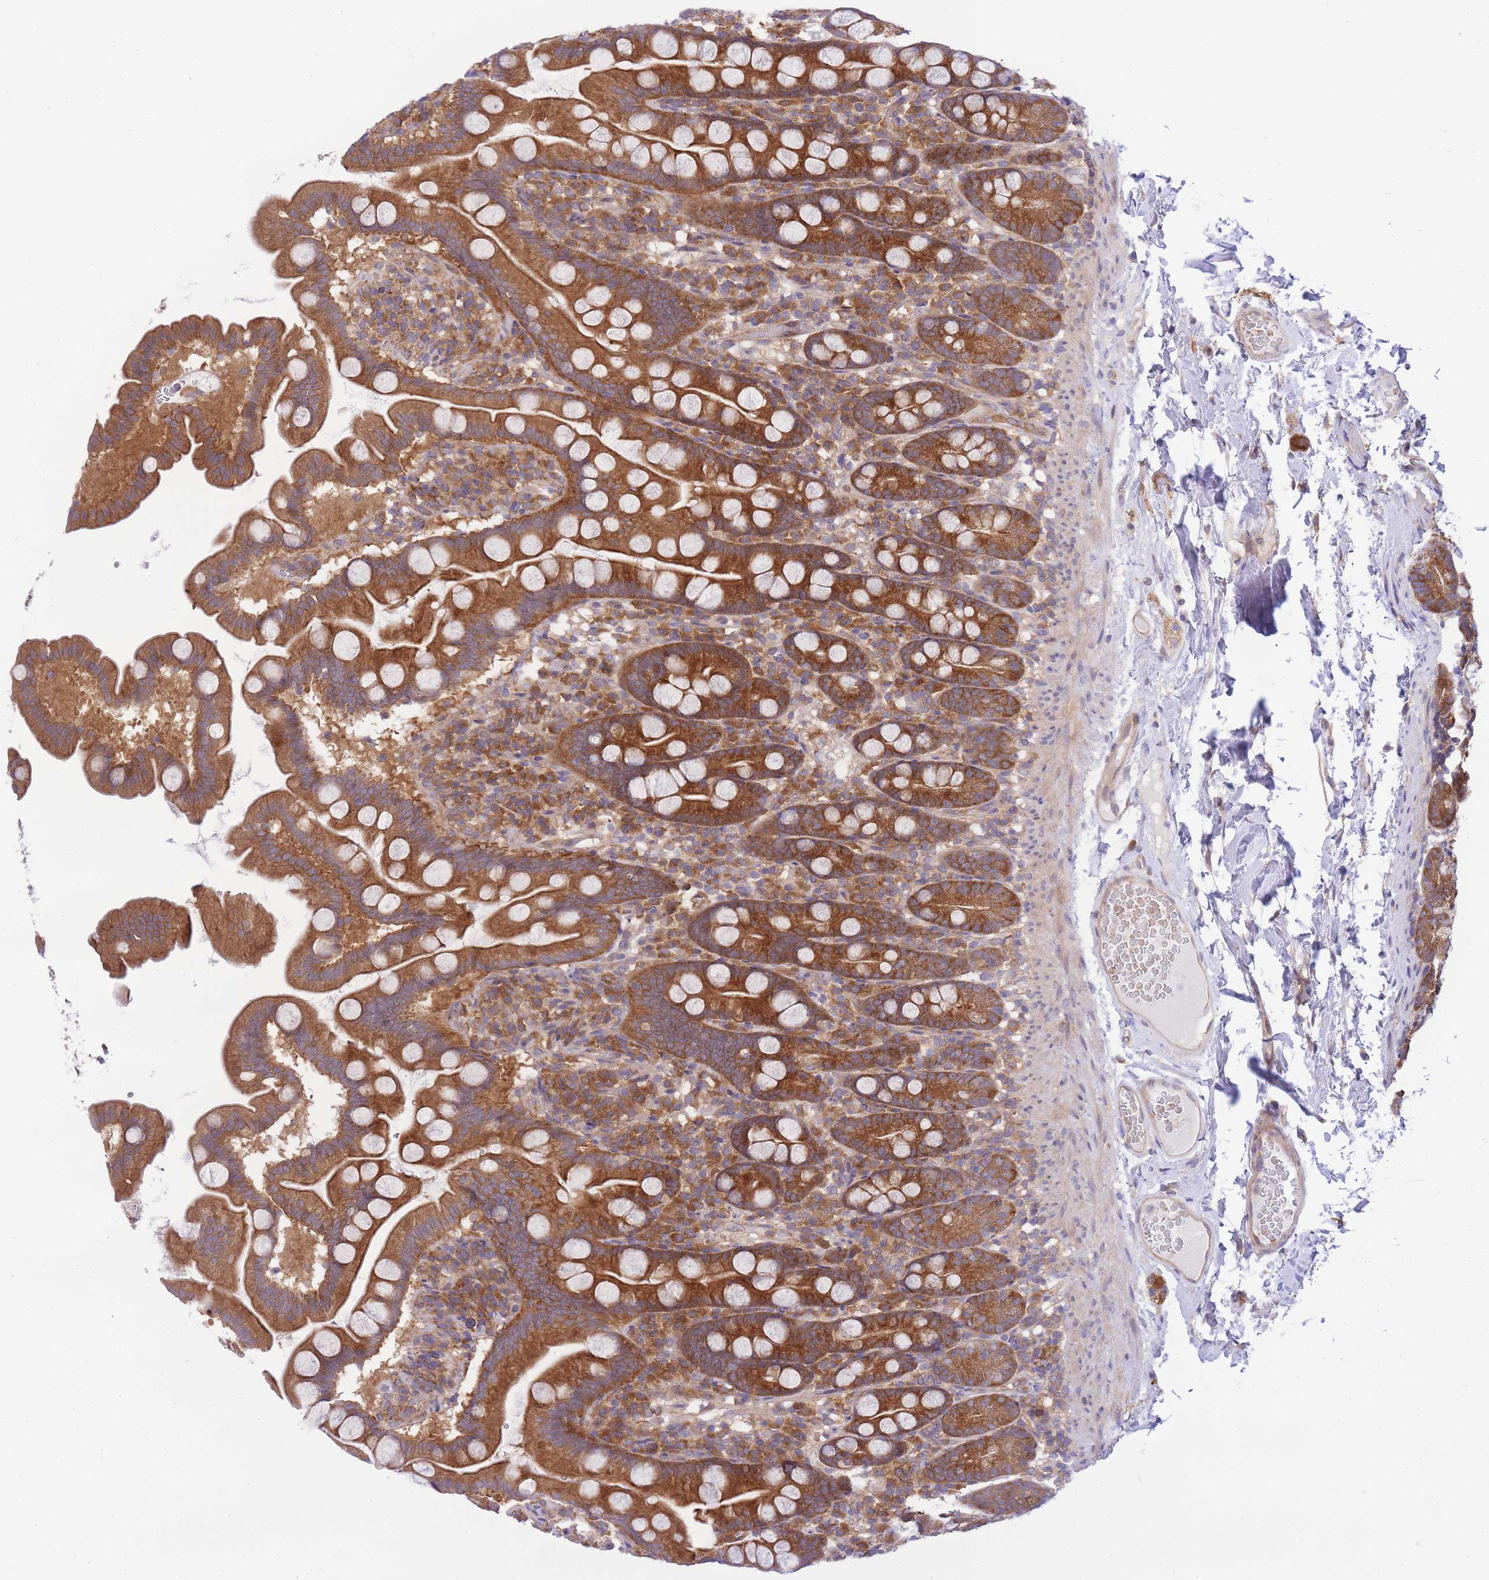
{"staining": {"intensity": "strong", "quantity": ">75%", "location": "cytoplasmic/membranous"}, "tissue": "small intestine", "cell_type": "Glandular cells", "image_type": "normal", "snomed": [{"axis": "morphology", "description": "Normal tissue, NOS"}, {"axis": "topography", "description": "Small intestine"}], "caption": "Small intestine stained with DAB (3,3'-diaminobenzidine) IHC displays high levels of strong cytoplasmic/membranous positivity in about >75% of glandular cells. The protein of interest is shown in brown color, while the nuclei are stained blue.", "gene": "EIF2B2", "patient": {"sex": "female", "age": 68}}